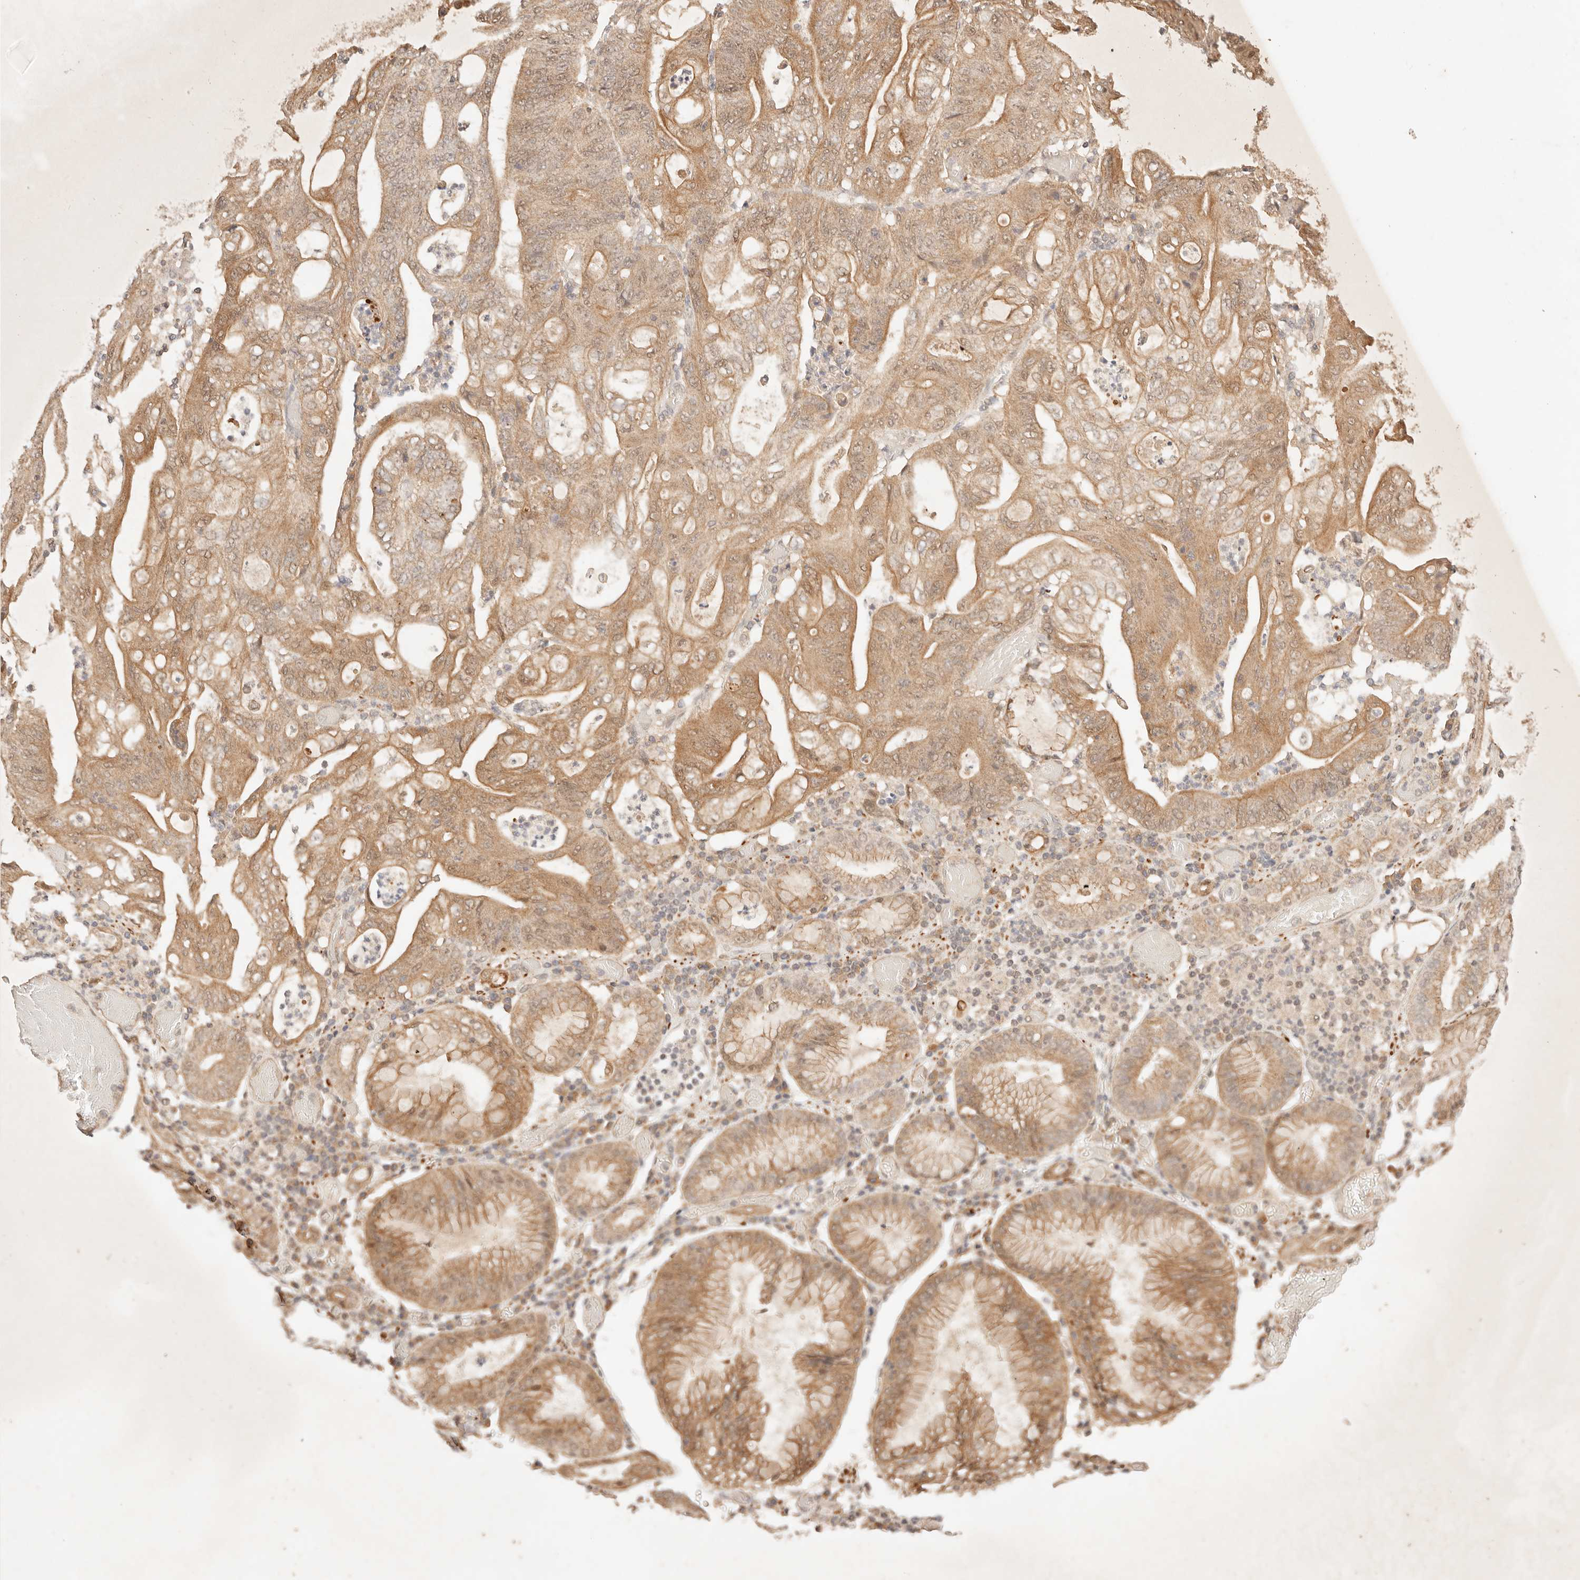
{"staining": {"intensity": "moderate", "quantity": ">75%", "location": "cytoplasmic/membranous"}, "tissue": "stomach cancer", "cell_type": "Tumor cells", "image_type": "cancer", "snomed": [{"axis": "morphology", "description": "Adenocarcinoma, NOS"}, {"axis": "topography", "description": "Stomach"}], "caption": "Adenocarcinoma (stomach) stained with a brown dye displays moderate cytoplasmic/membranous positive staining in about >75% of tumor cells.", "gene": "TRIM11", "patient": {"sex": "female", "age": 73}}